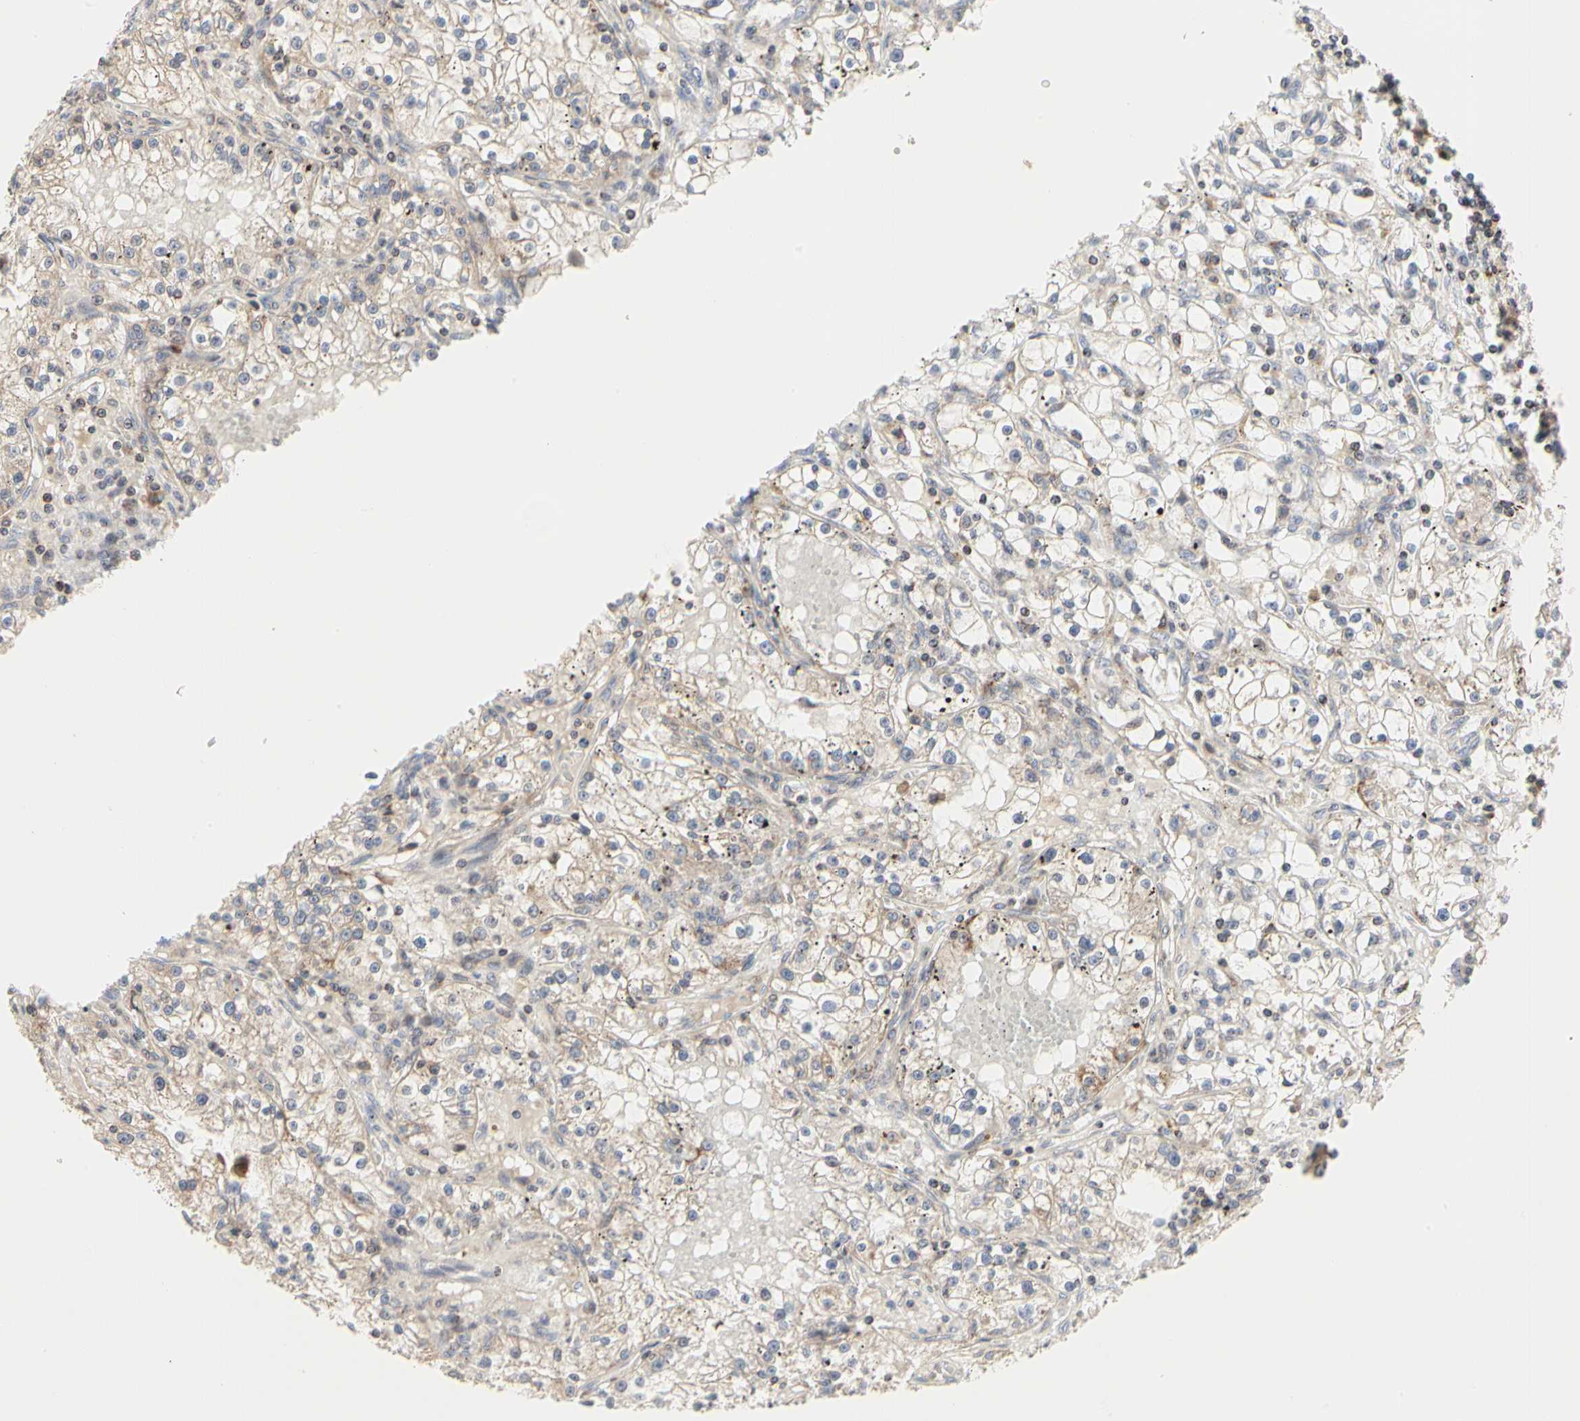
{"staining": {"intensity": "weak", "quantity": "<25%", "location": "cytoplasmic/membranous"}, "tissue": "renal cancer", "cell_type": "Tumor cells", "image_type": "cancer", "snomed": [{"axis": "morphology", "description": "Adenocarcinoma, NOS"}, {"axis": "topography", "description": "Kidney"}], "caption": "This is an immunohistochemistry photomicrograph of renal cancer (adenocarcinoma). There is no expression in tumor cells.", "gene": "TSKU", "patient": {"sex": "male", "age": 56}}